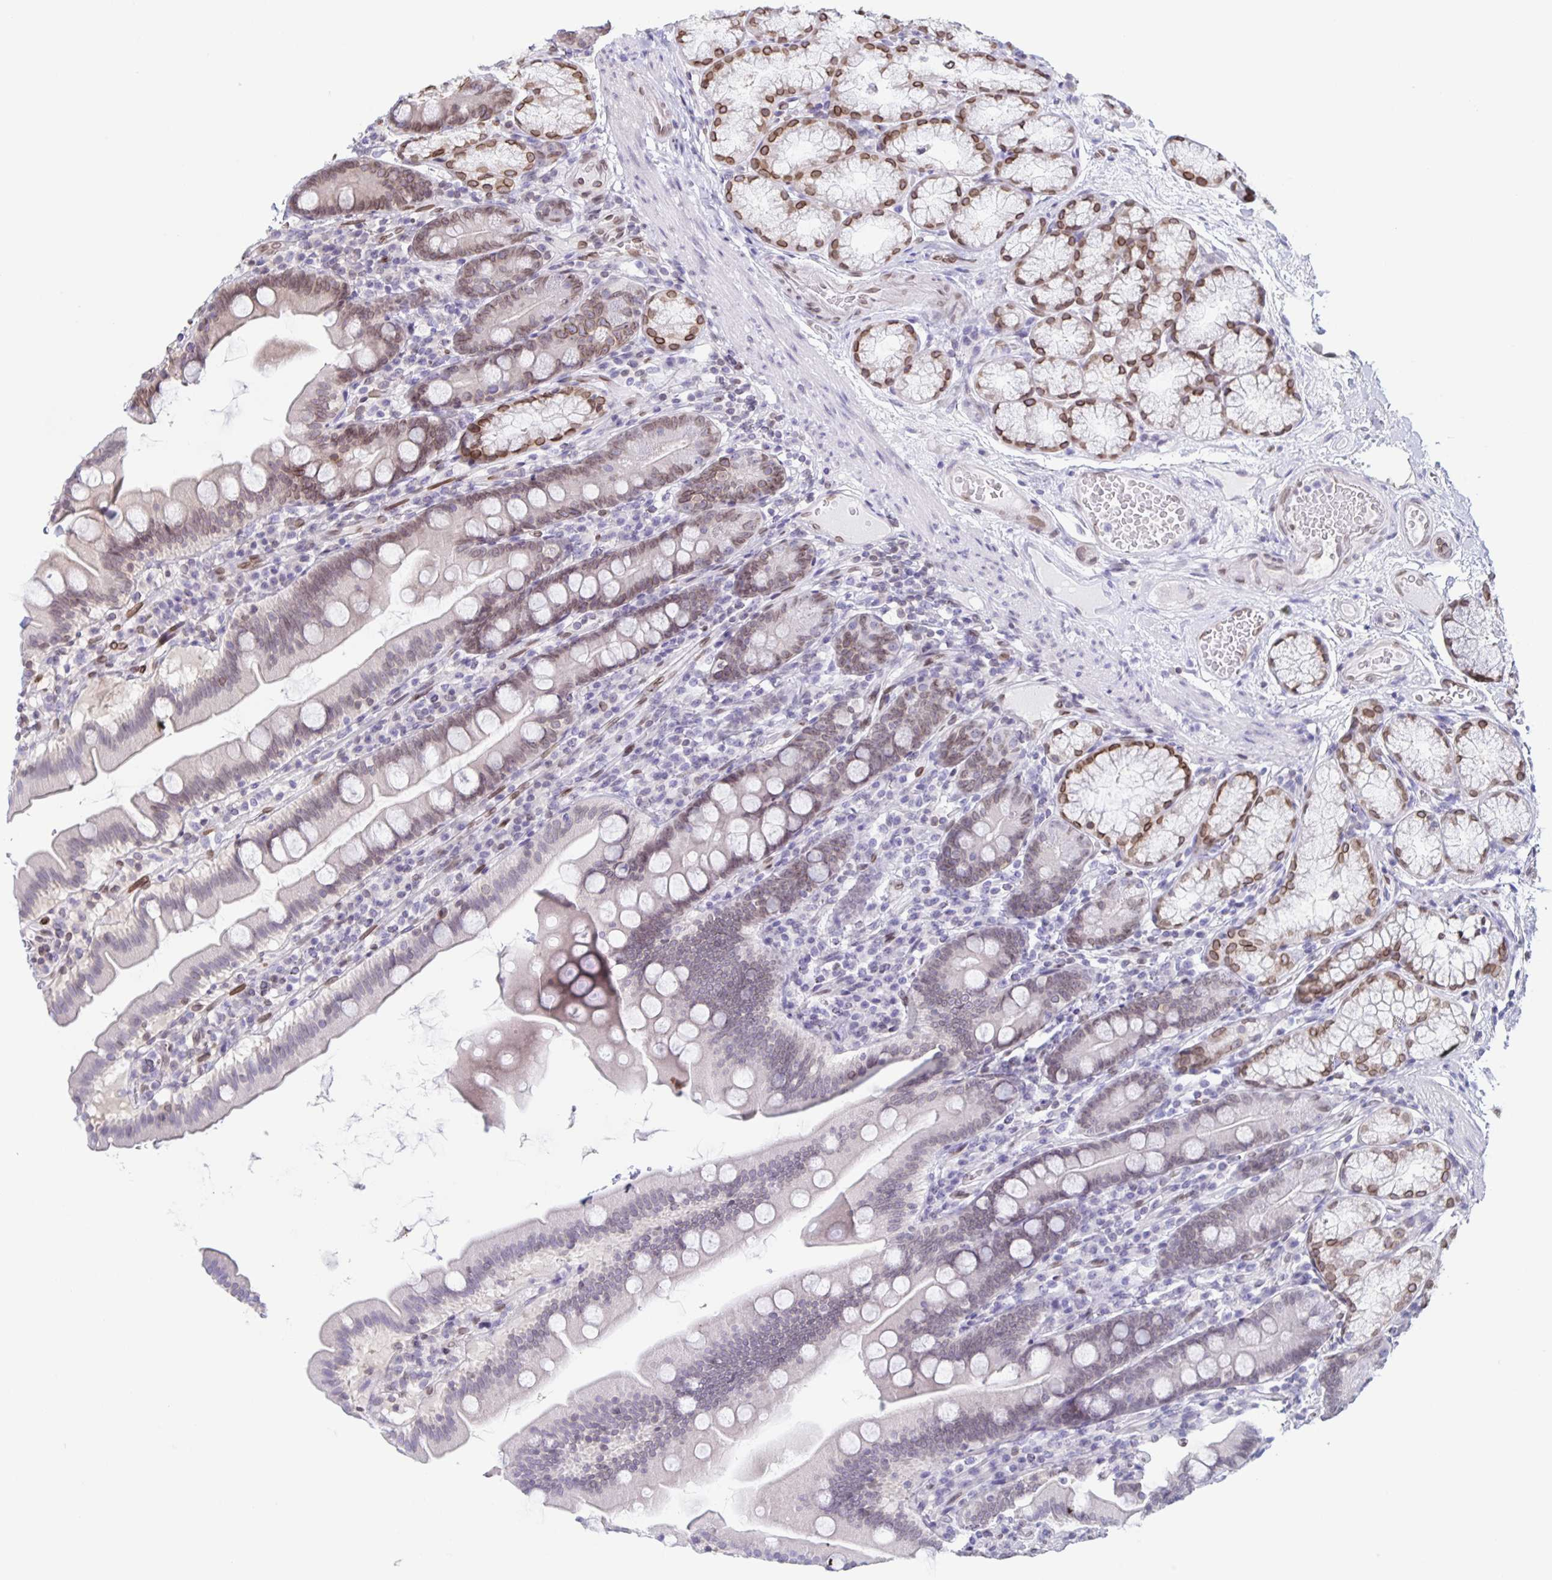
{"staining": {"intensity": "moderate", "quantity": "25%-75%", "location": "cytoplasmic/membranous,nuclear"}, "tissue": "duodenum", "cell_type": "Glandular cells", "image_type": "normal", "snomed": [{"axis": "morphology", "description": "Normal tissue, NOS"}, {"axis": "topography", "description": "Duodenum"}], "caption": "Immunohistochemistry (IHC) (DAB) staining of normal human duodenum displays moderate cytoplasmic/membranous,nuclear protein expression in approximately 25%-75% of glandular cells.", "gene": "SYNE2", "patient": {"sex": "female", "age": 67}}